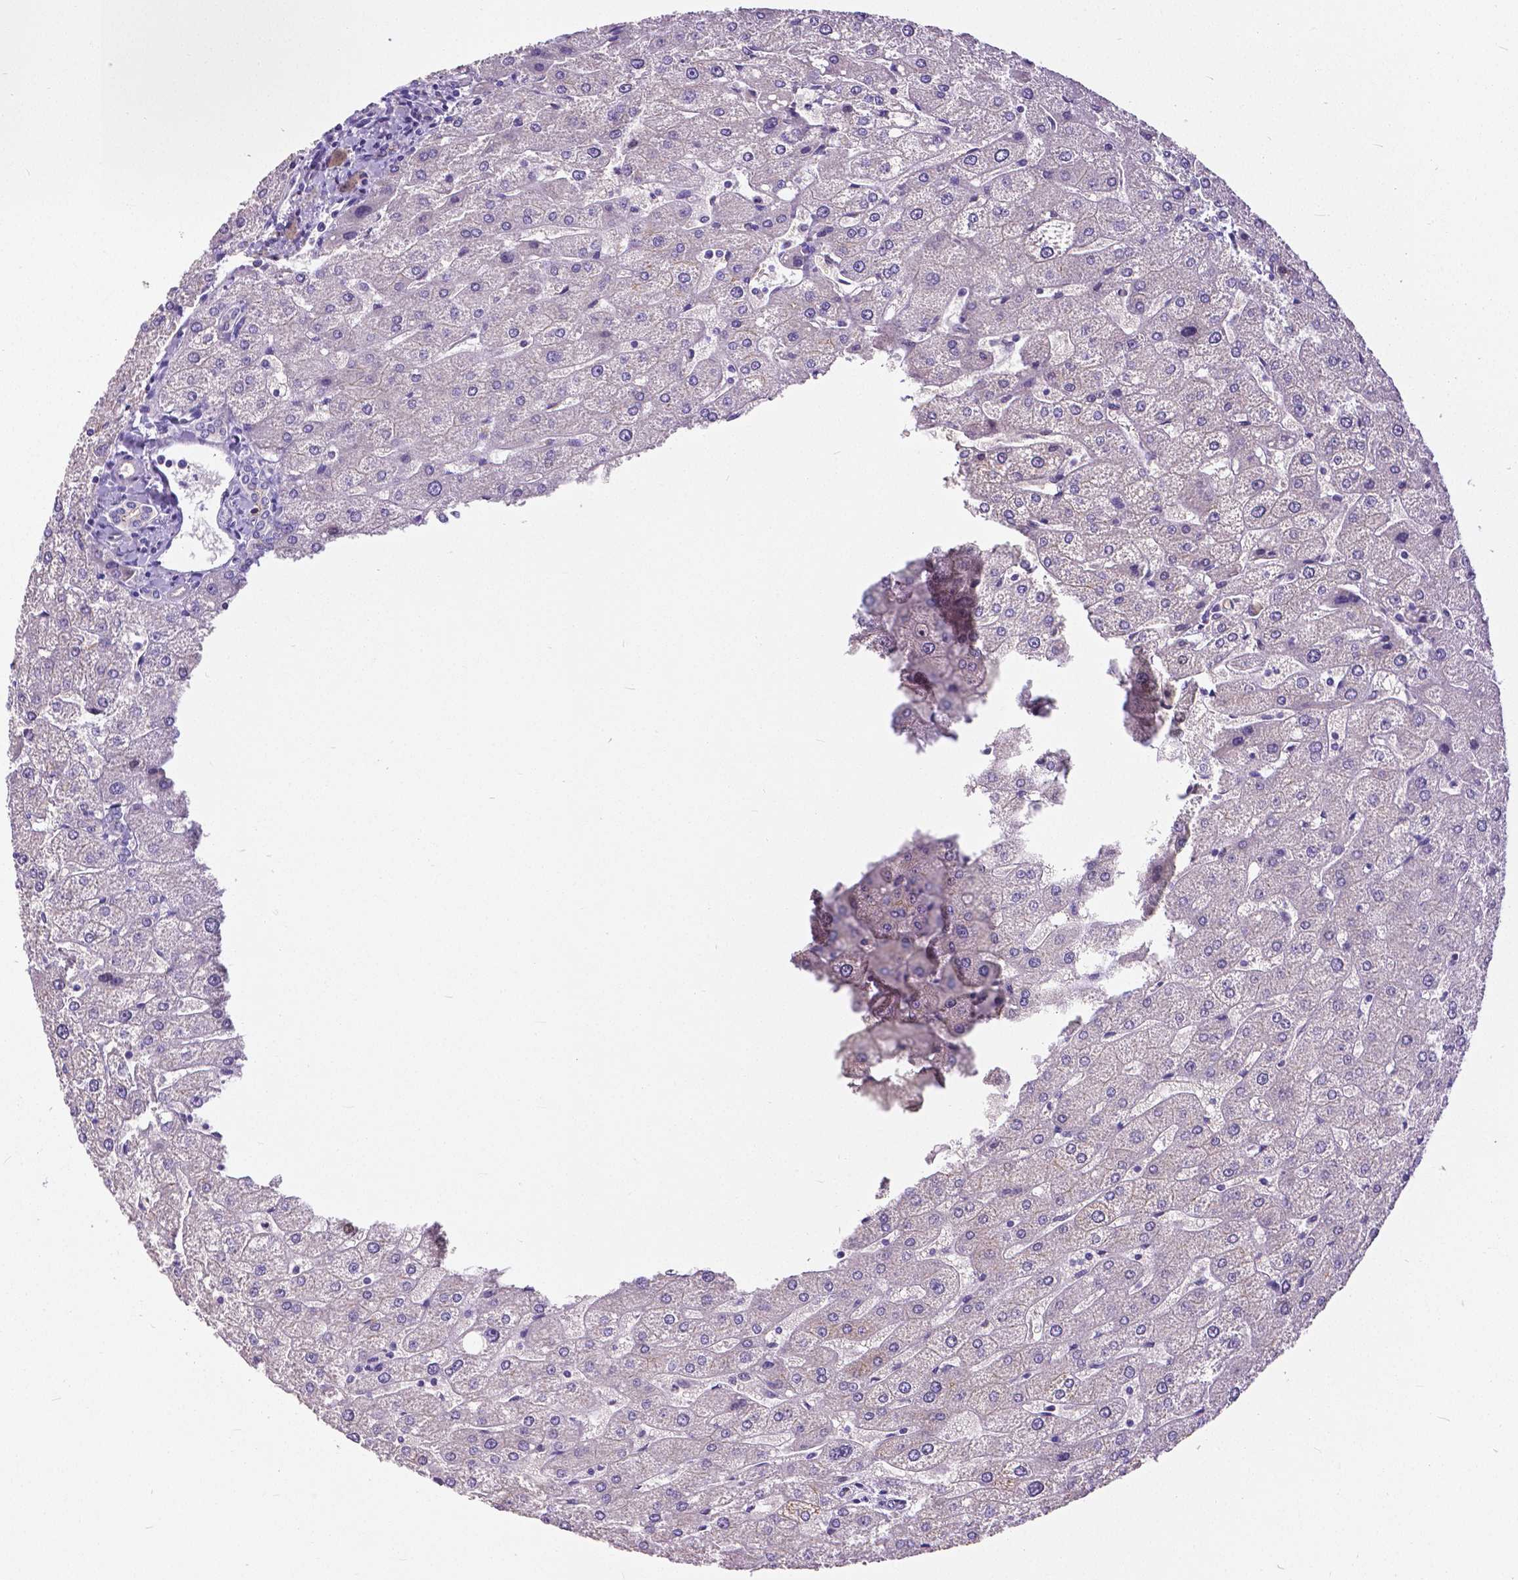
{"staining": {"intensity": "negative", "quantity": "none", "location": "none"}, "tissue": "liver", "cell_type": "Cholangiocytes", "image_type": "normal", "snomed": [{"axis": "morphology", "description": "Normal tissue, NOS"}, {"axis": "topography", "description": "Liver"}], "caption": "Immunohistochemistry histopathology image of normal liver: liver stained with DAB (3,3'-diaminobenzidine) reveals no significant protein staining in cholangiocytes.", "gene": "OCLN", "patient": {"sex": "male", "age": 67}}